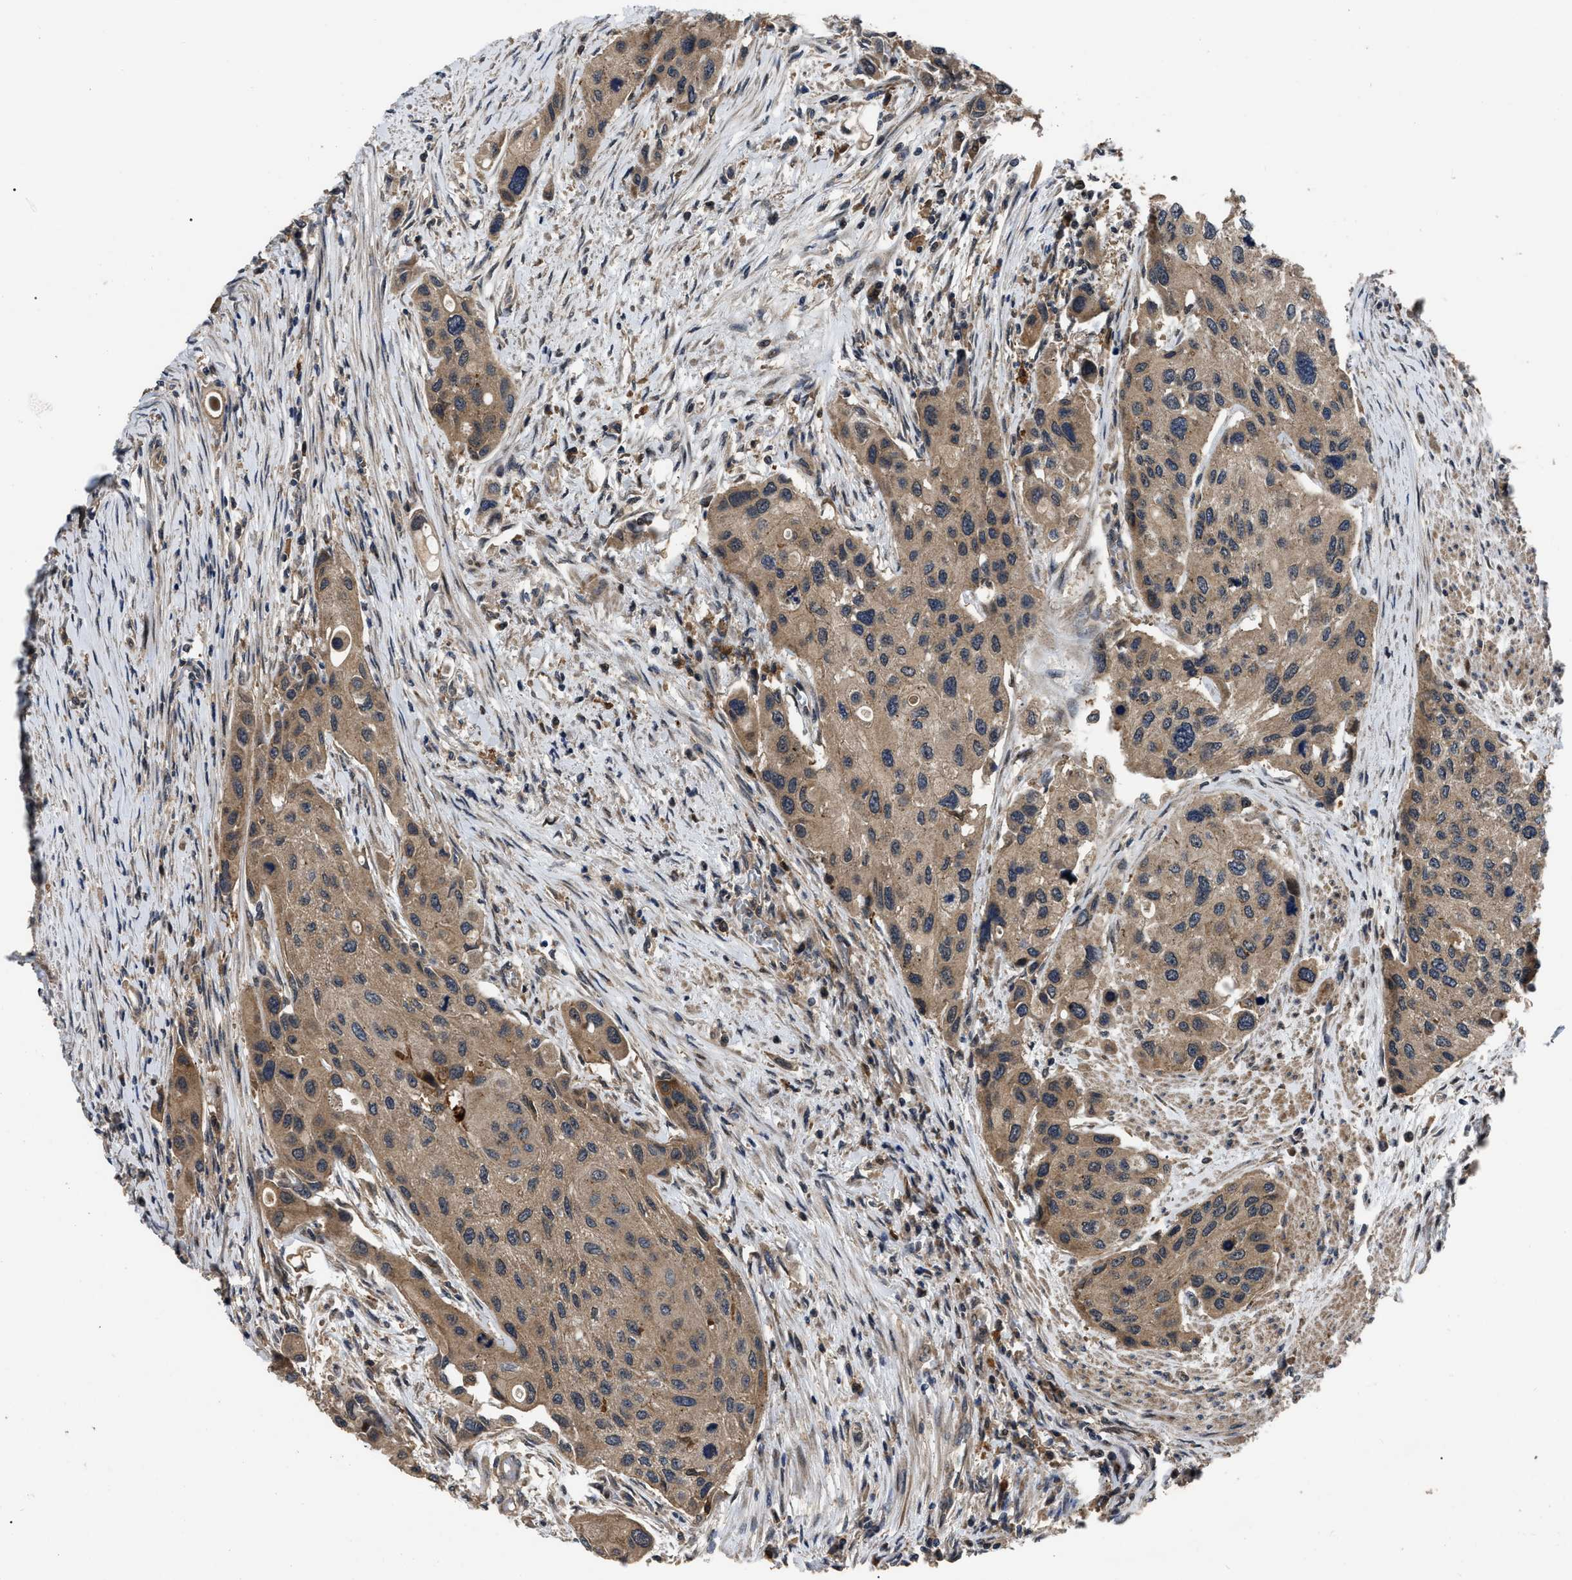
{"staining": {"intensity": "moderate", "quantity": ">75%", "location": "cytoplasmic/membranous"}, "tissue": "urothelial cancer", "cell_type": "Tumor cells", "image_type": "cancer", "snomed": [{"axis": "morphology", "description": "Urothelial carcinoma, High grade"}, {"axis": "topography", "description": "Urinary bladder"}], "caption": "Immunohistochemistry (IHC) histopathology image of neoplastic tissue: high-grade urothelial carcinoma stained using immunohistochemistry reveals medium levels of moderate protein expression localized specifically in the cytoplasmic/membranous of tumor cells, appearing as a cytoplasmic/membranous brown color.", "gene": "PPWD1", "patient": {"sex": "female", "age": 56}}